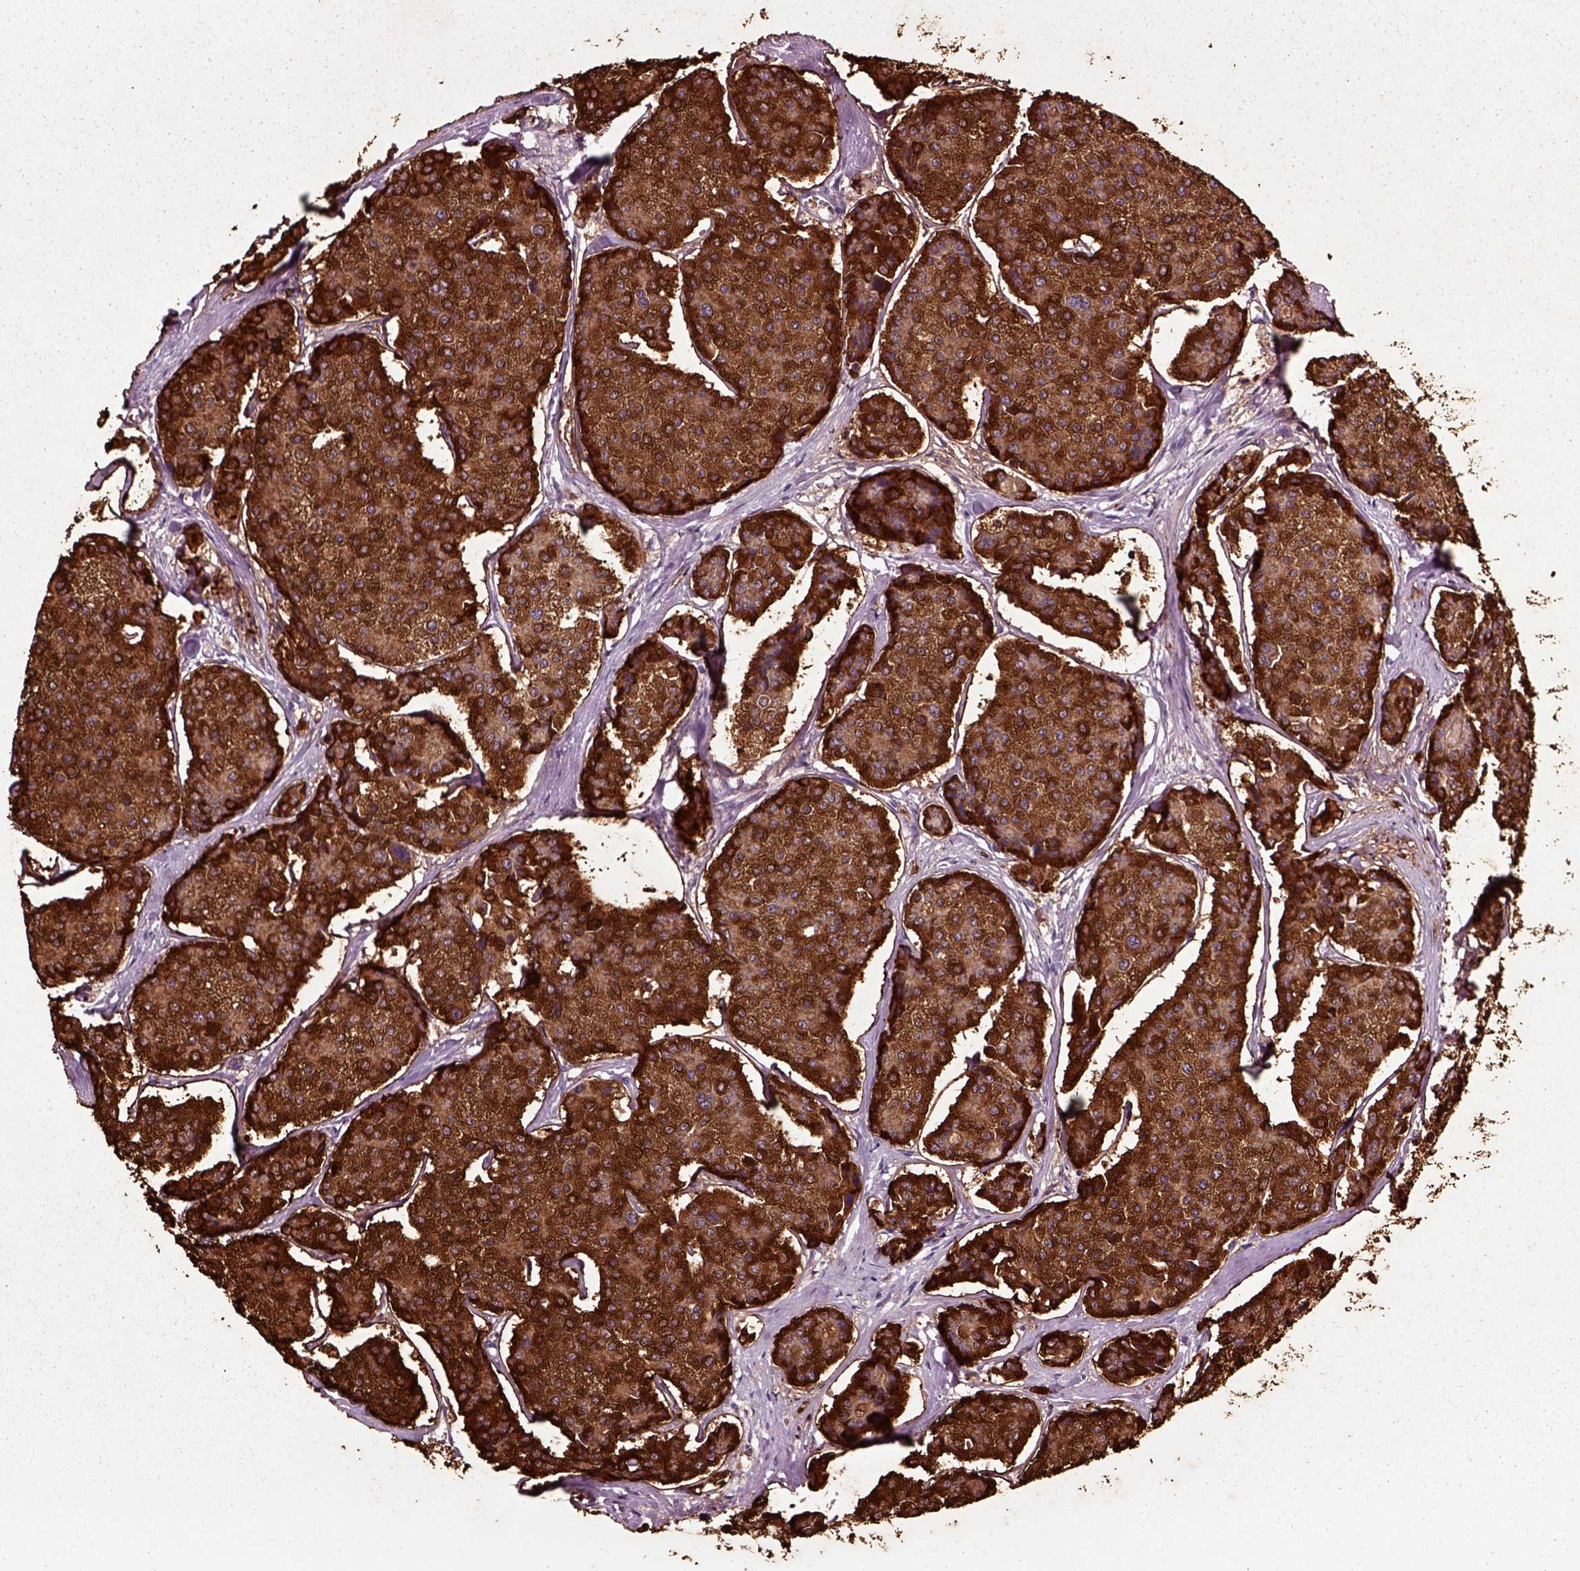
{"staining": {"intensity": "strong", "quantity": ">75%", "location": "cytoplasmic/membranous"}, "tissue": "carcinoid", "cell_type": "Tumor cells", "image_type": "cancer", "snomed": [{"axis": "morphology", "description": "Carcinoid, malignant, NOS"}, {"axis": "topography", "description": "Small intestine"}], "caption": "The micrograph demonstrates a brown stain indicating the presence of a protein in the cytoplasmic/membranous of tumor cells in carcinoid (malignant). (DAB (3,3'-diaminobenzidine) IHC with brightfield microscopy, high magnification).", "gene": "CHGB", "patient": {"sex": "female", "age": 65}}